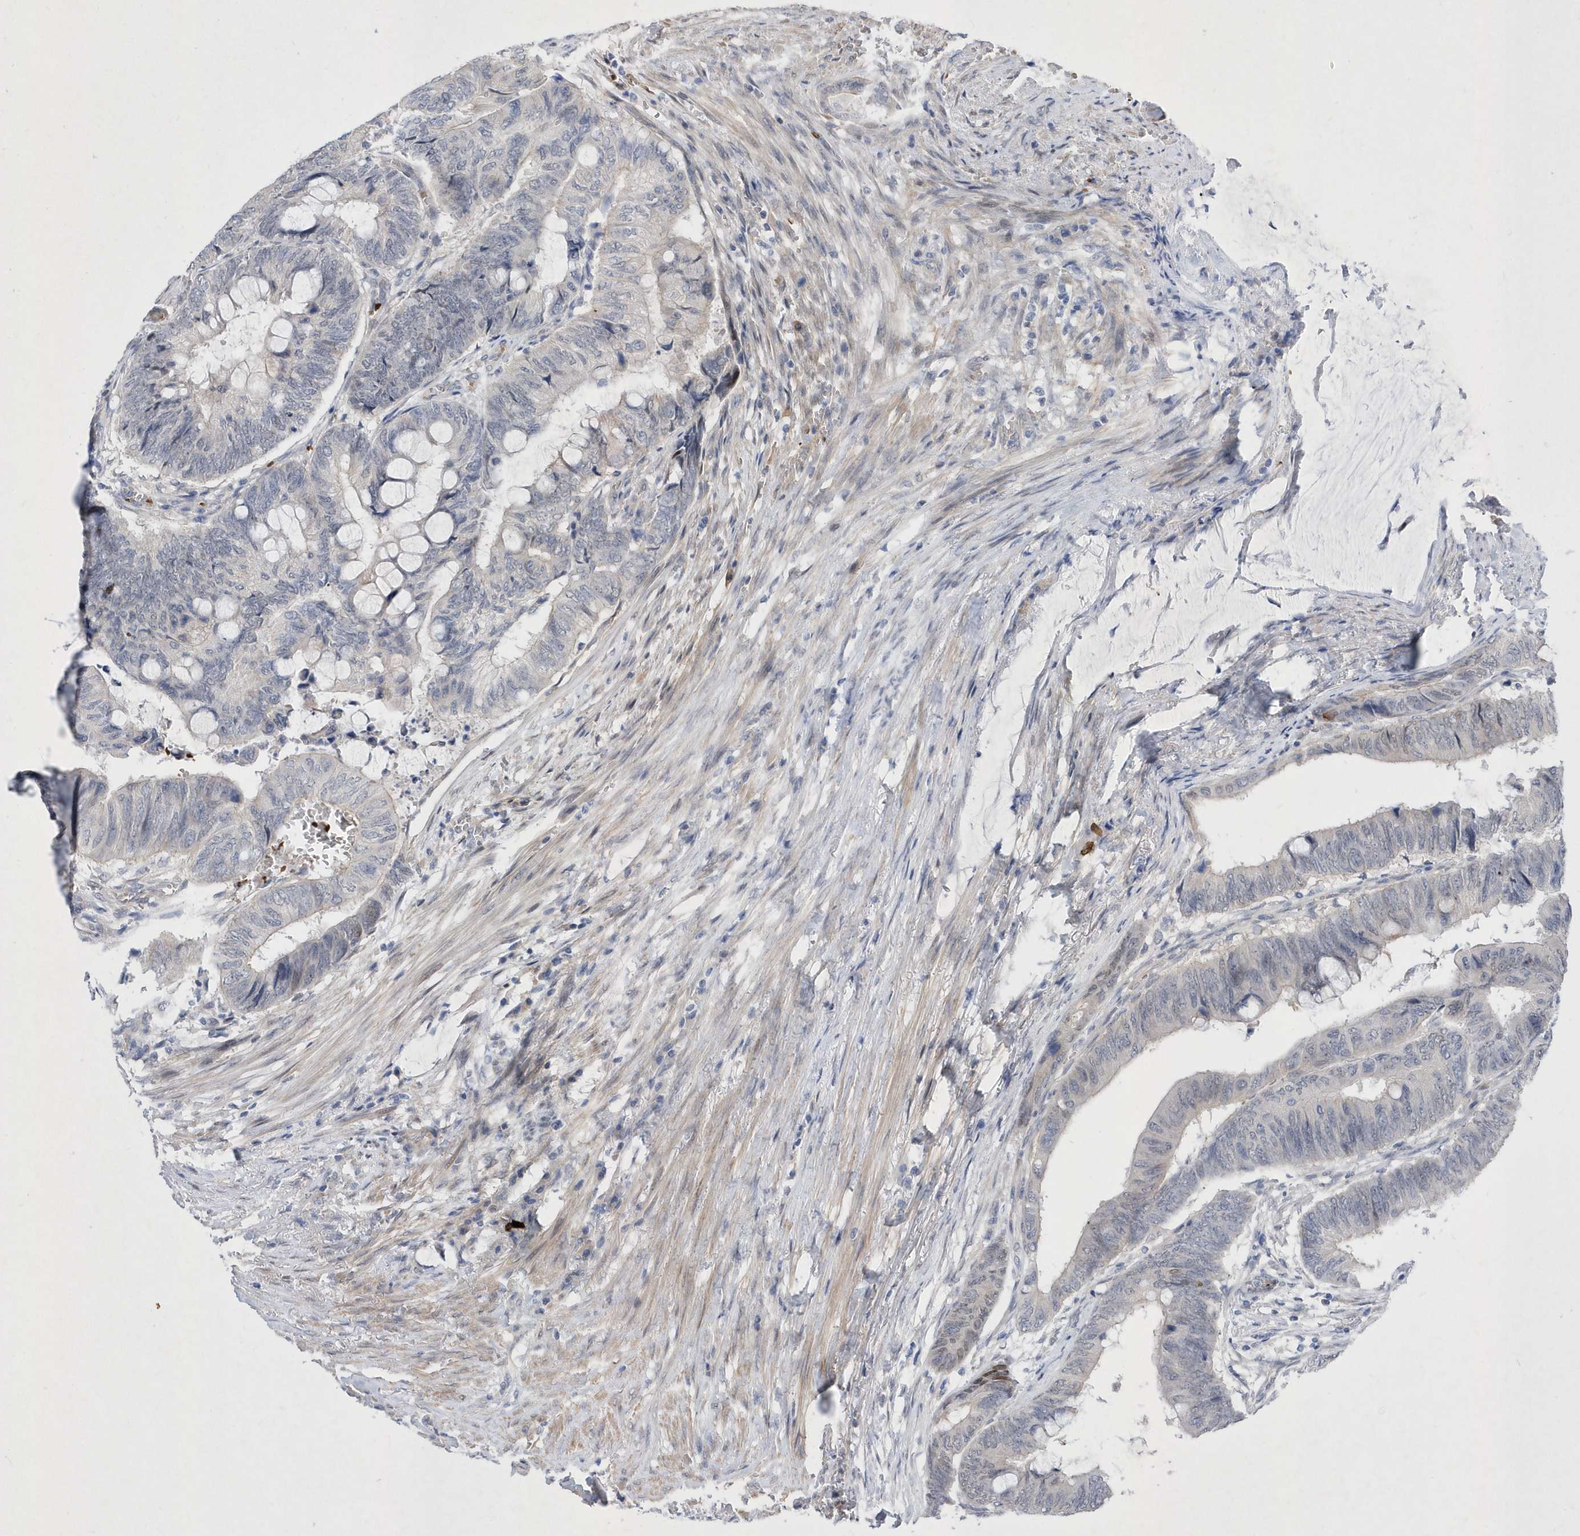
{"staining": {"intensity": "negative", "quantity": "none", "location": "none"}, "tissue": "colorectal cancer", "cell_type": "Tumor cells", "image_type": "cancer", "snomed": [{"axis": "morphology", "description": "Normal tissue, NOS"}, {"axis": "morphology", "description": "Adenocarcinoma, NOS"}, {"axis": "topography", "description": "Rectum"}, {"axis": "topography", "description": "Peripheral nerve tissue"}], "caption": "Tumor cells are negative for protein expression in human colorectal cancer (adenocarcinoma).", "gene": "ZNF875", "patient": {"sex": "male", "age": 92}}